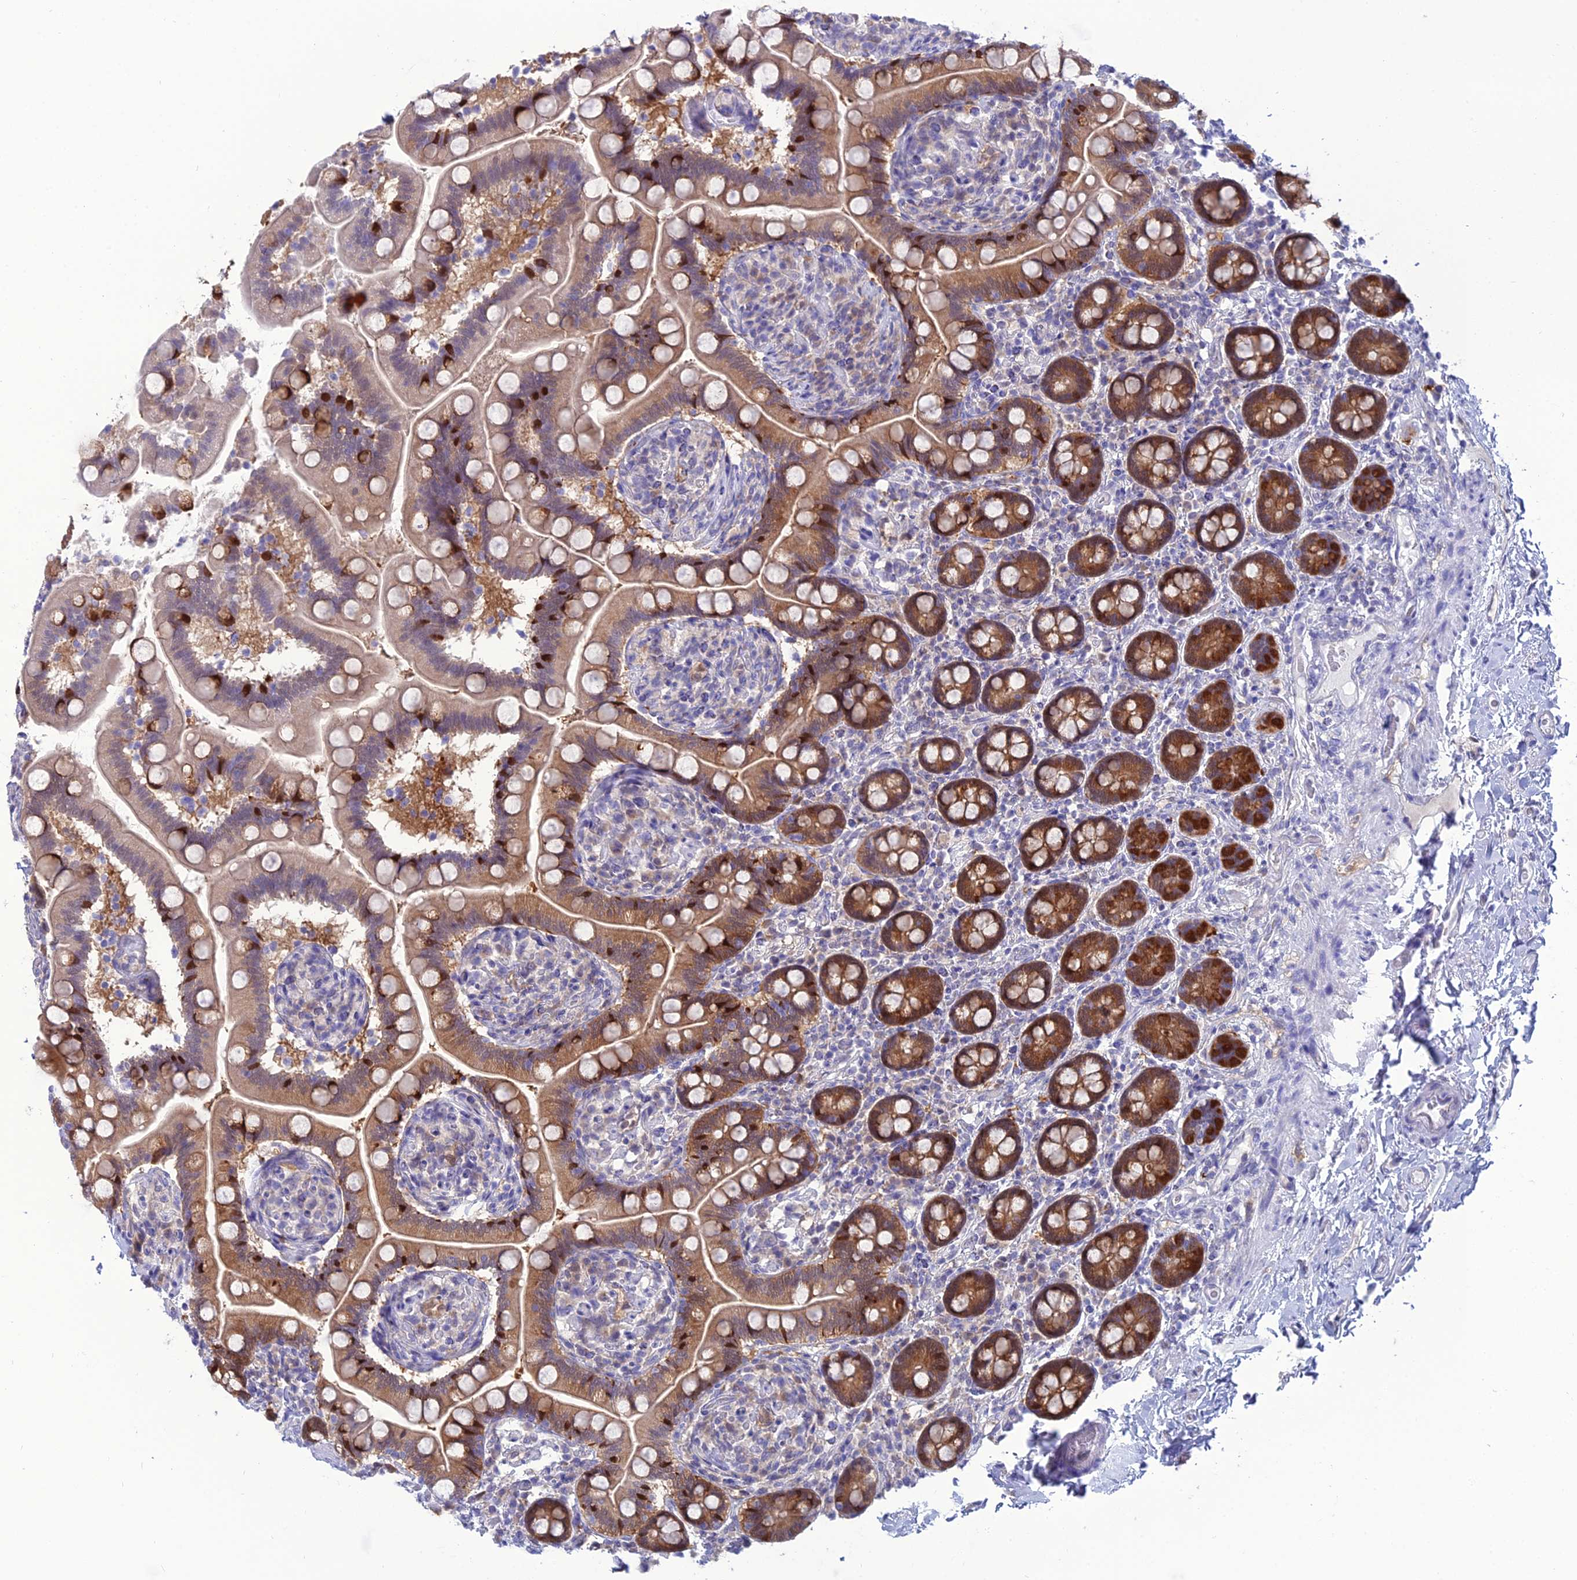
{"staining": {"intensity": "moderate", "quantity": ">75%", "location": "cytoplasmic/membranous"}, "tissue": "small intestine", "cell_type": "Glandular cells", "image_type": "normal", "snomed": [{"axis": "morphology", "description": "Normal tissue, NOS"}, {"axis": "topography", "description": "Small intestine"}], "caption": "IHC image of unremarkable small intestine: human small intestine stained using immunohistochemistry shows medium levels of moderate protein expression localized specifically in the cytoplasmic/membranous of glandular cells, appearing as a cytoplasmic/membranous brown color.", "gene": "GNPNAT1", "patient": {"sex": "female", "age": 64}}